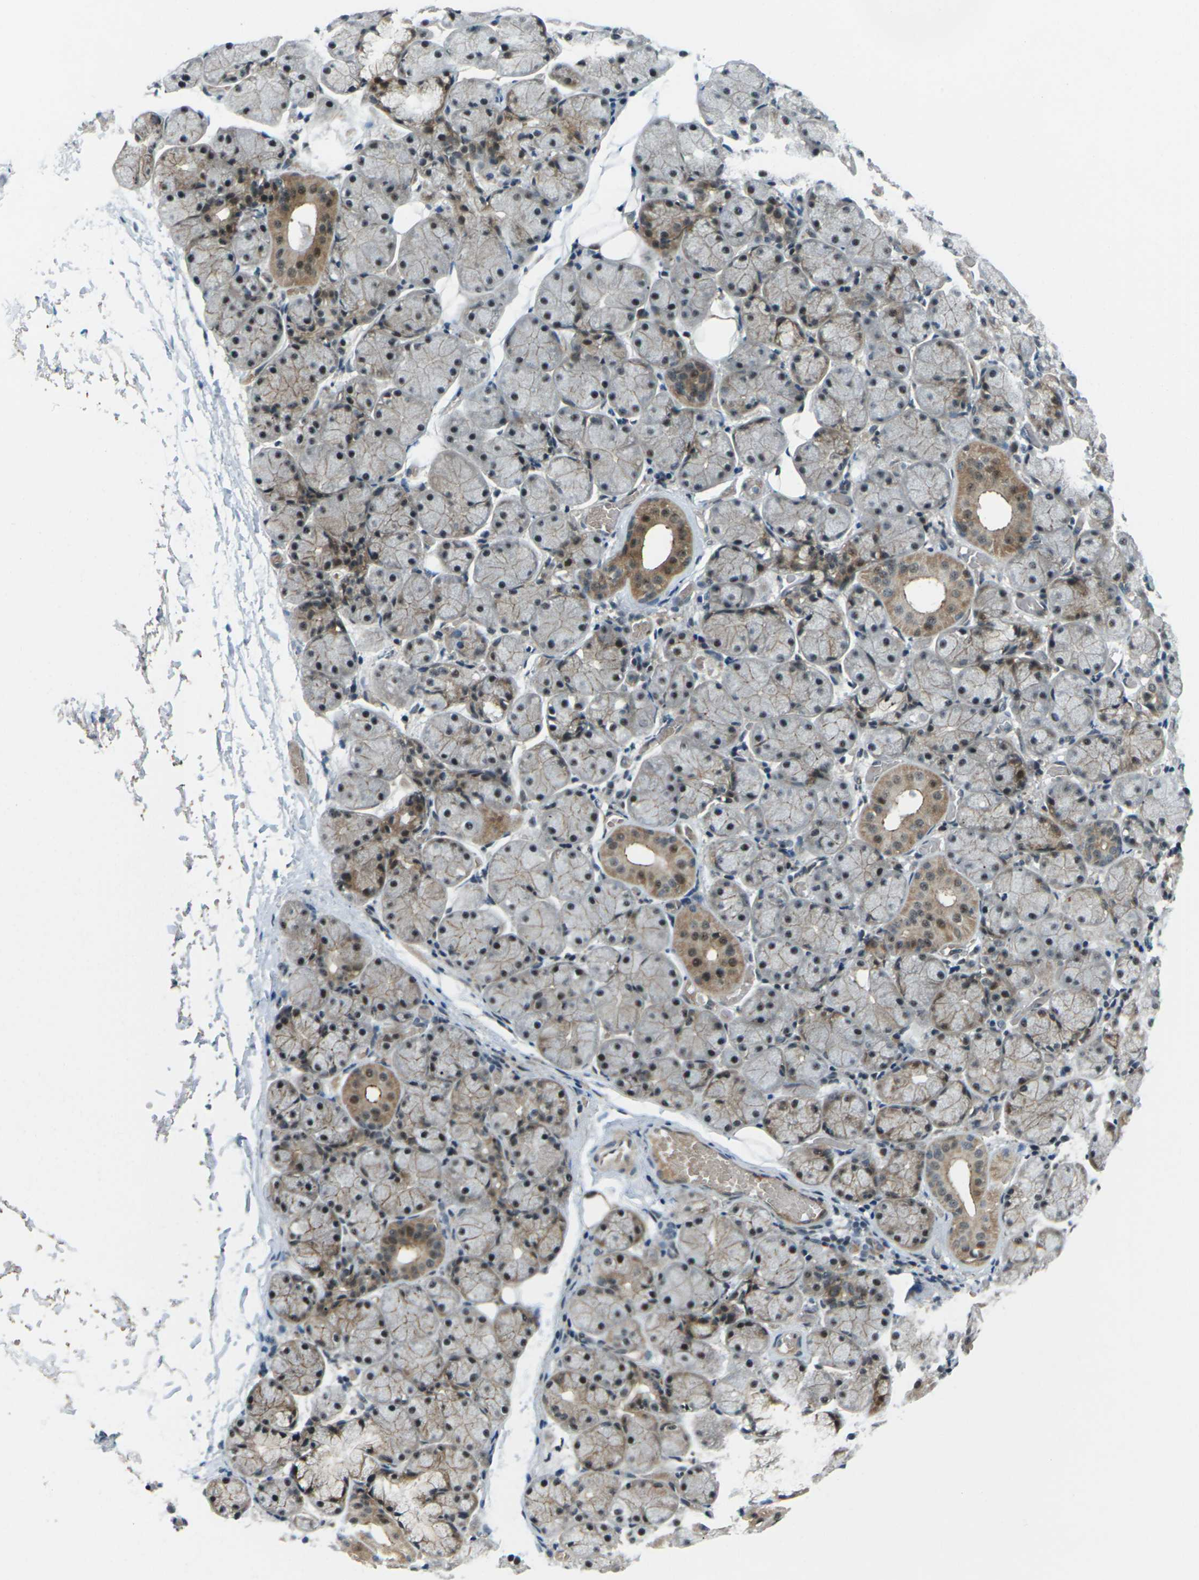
{"staining": {"intensity": "moderate", "quantity": ">75%", "location": "cytoplasmic/membranous,nuclear"}, "tissue": "salivary gland", "cell_type": "Glandular cells", "image_type": "normal", "snomed": [{"axis": "morphology", "description": "Normal tissue, NOS"}, {"axis": "topography", "description": "Salivary gland"}], "caption": "This micrograph displays unremarkable salivary gland stained with immunohistochemistry to label a protein in brown. The cytoplasmic/membranous,nuclear of glandular cells show moderate positivity for the protein. Nuclei are counter-stained blue.", "gene": "UBE2S", "patient": {"sex": "female", "age": 24}}